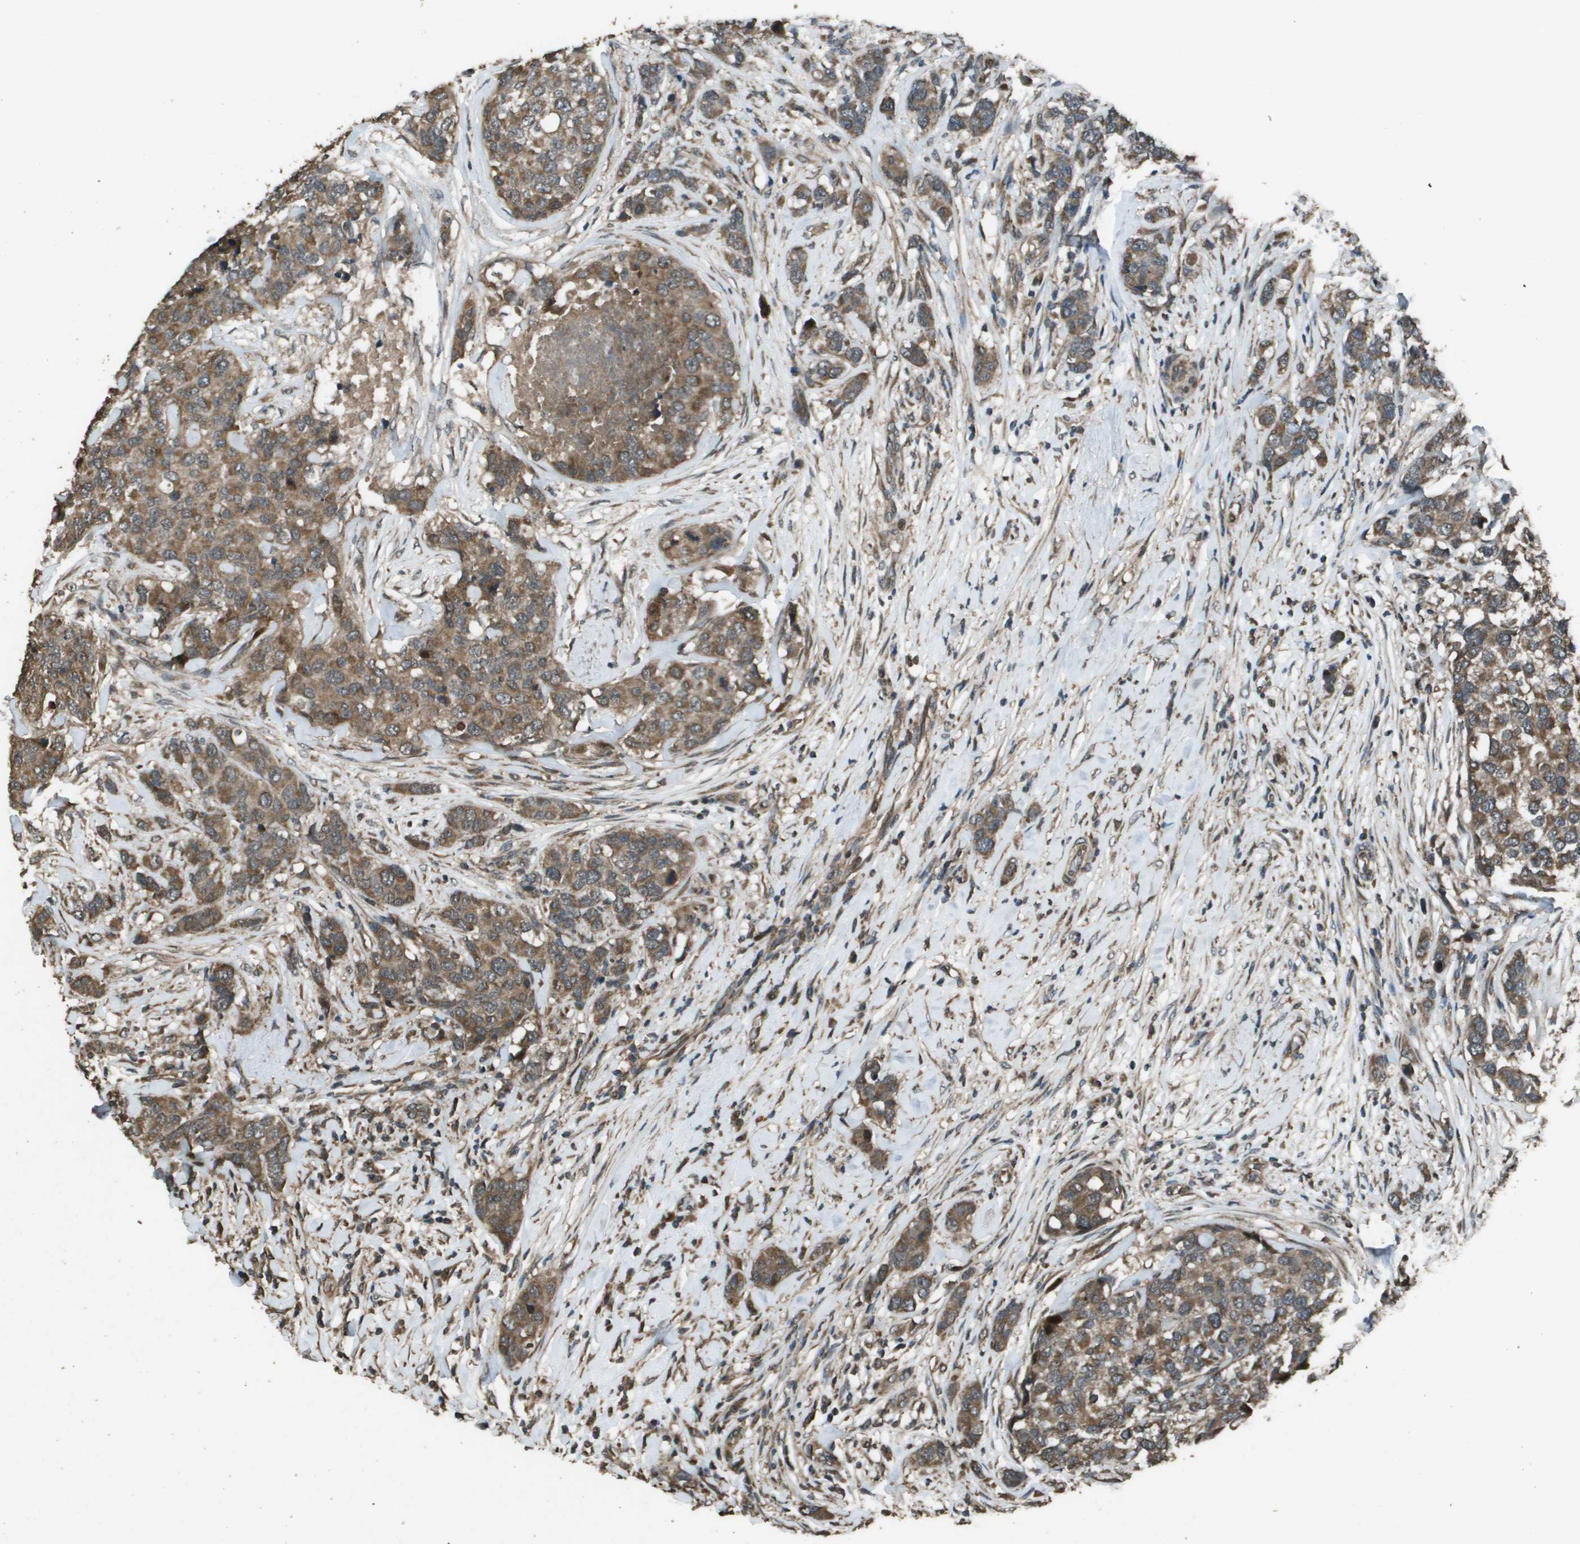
{"staining": {"intensity": "moderate", "quantity": ">75%", "location": "cytoplasmic/membranous"}, "tissue": "breast cancer", "cell_type": "Tumor cells", "image_type": "cancer", "snomed": [{"axis": "morphology", "description": "Lobular carcinoma"}, {"axis": "topography", "description": "Breast"}], "caption": "This is a histology image of immunohistochemistry (IHC) staining of lobular carcinoma (breast), which shows moderate staining in the cytoplasmic/membranous of tumor cells.", "gene": "FIG4", "patient": {"sex": "female", "age": 59}}